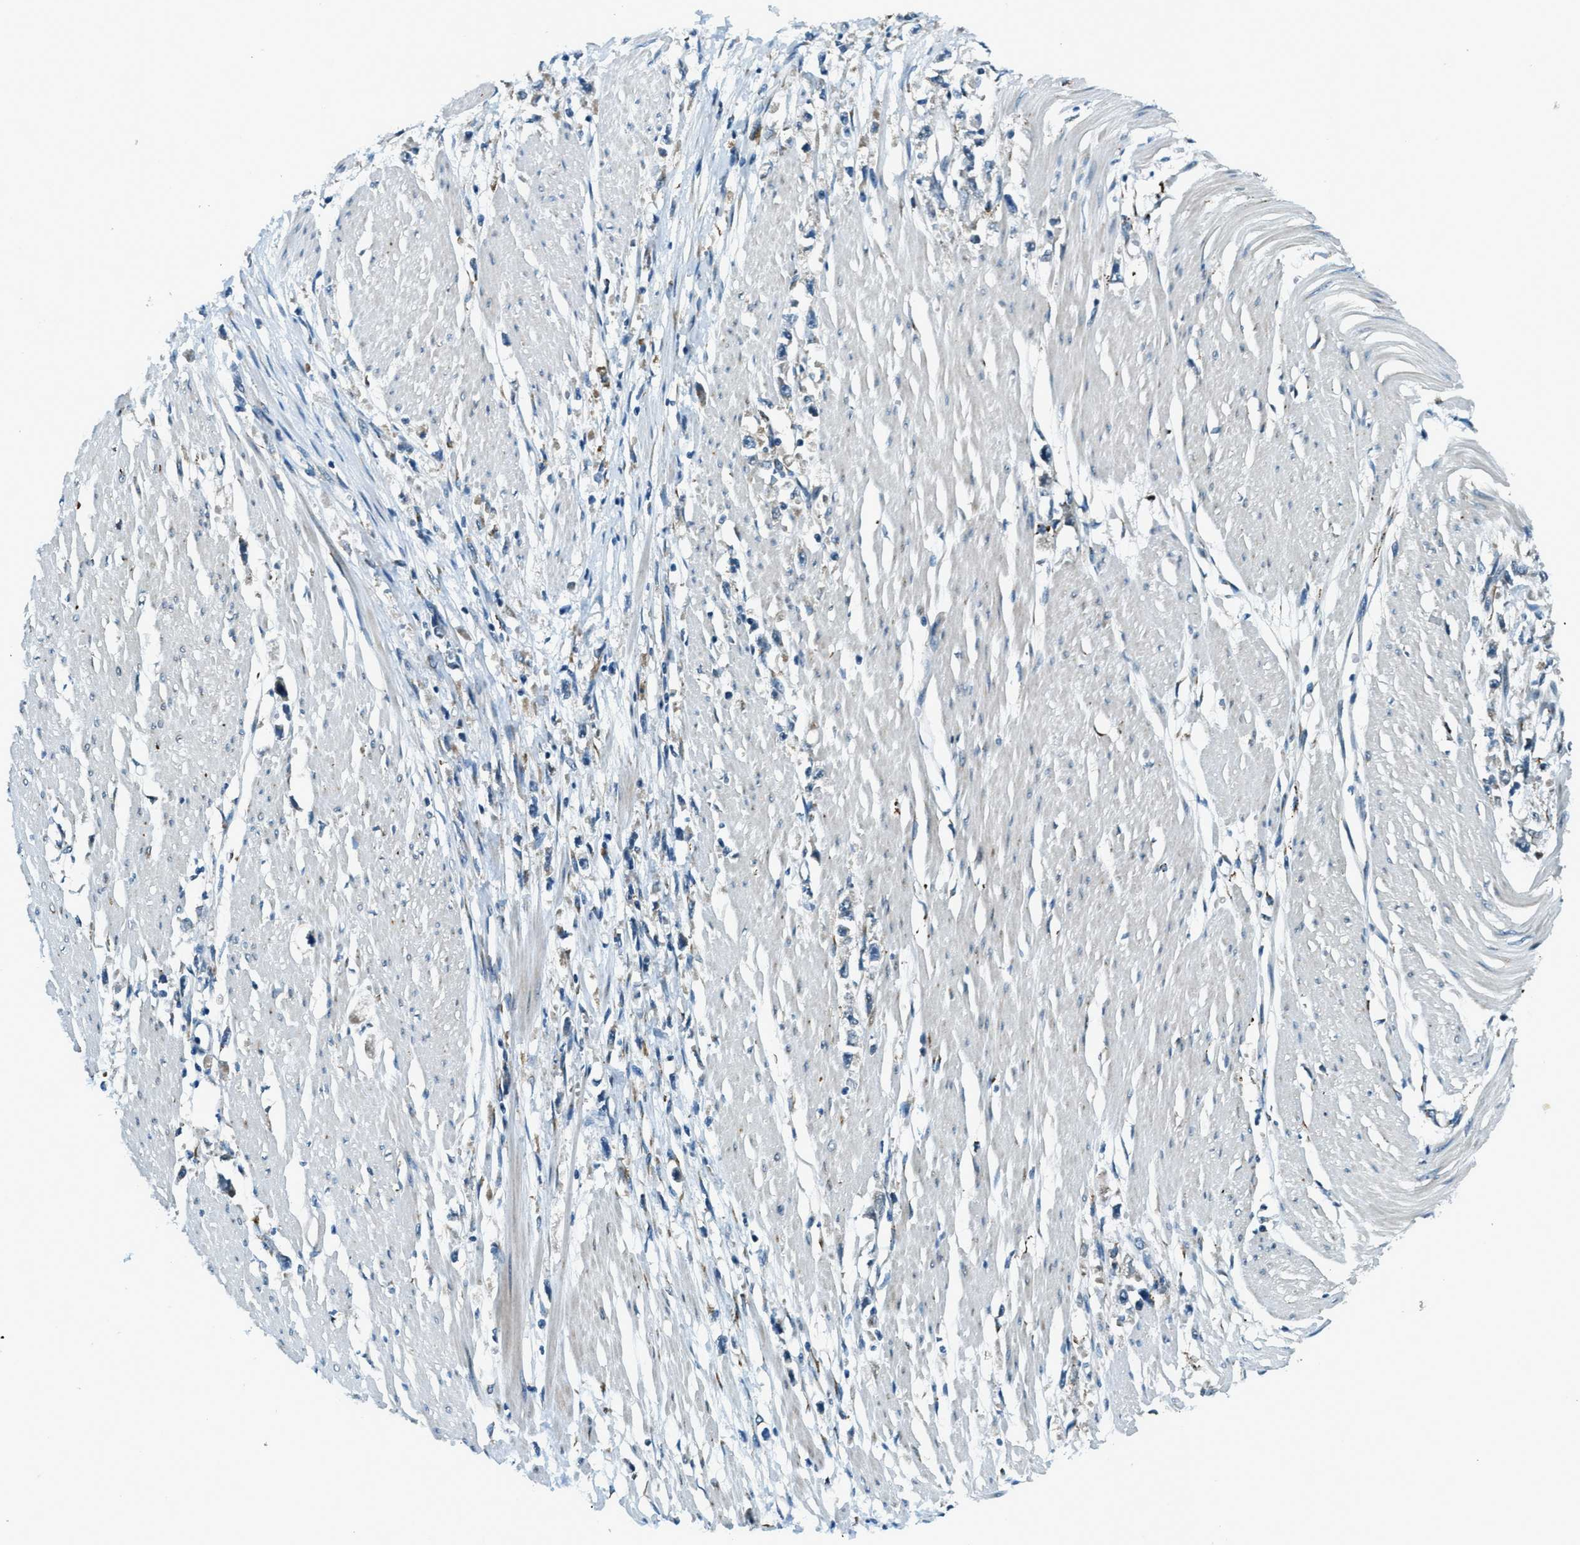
{"staining": {"intensity": "negative", "quantity": "none", "location": "none"}, "tissue": "stomach cancer", "cell_type": "Tumor cells", "image_type": "cancer", "snomed": [{"axis": "morphology", "description": "Adenocarcinoma, NOS"}, {"axis": "topography", "description": "Stomach"}], "caption": "Immunohistochemical staining of human stomach cancer shows no significant expression in tumor cells.", "gene": "GINM1", "patient": {"sex": "female", "age": 59}}